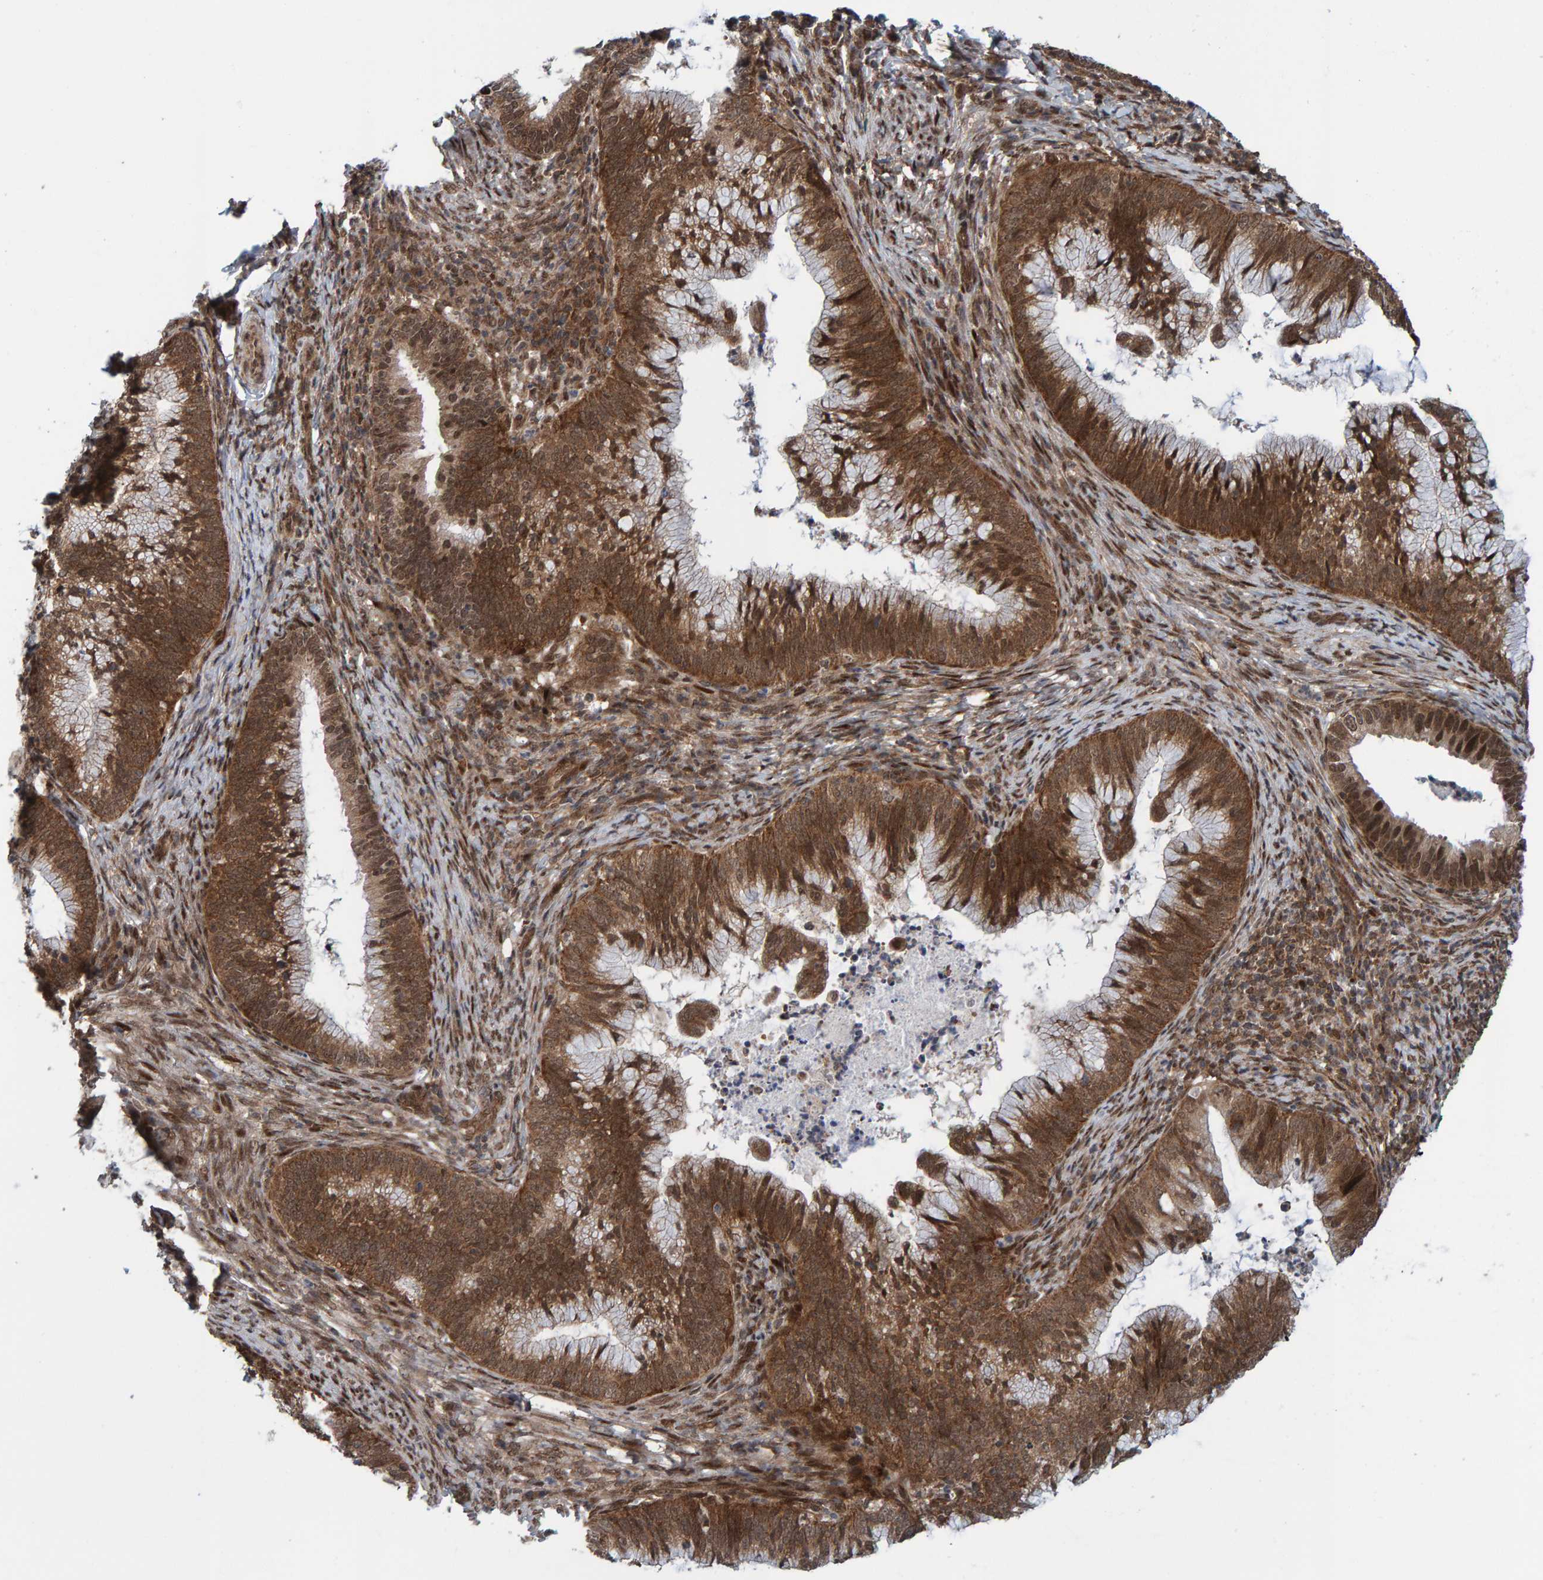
{"staining": {"intensity": "moderate", "quantity": ">75%", "location": "cytoplasmic/membranous"}, "tissue": "cervical cancer", "cell_type": "Tumor cells", "image_type": "cancer", "snomed": [{"axis": "morphology", "description": "Adenocarcinoma, NOS"}, {"axis": "topography", "description": "Cervix"}], "caption": "Protein staining shows moderate cytoplasmic/membranous staining in approximately >75% of tumor cells in cervical adenocarcinoma. Nuclei are stained in blue.", "gene": "ZNF366", "patient": {"sex": "female", "age": 36}}